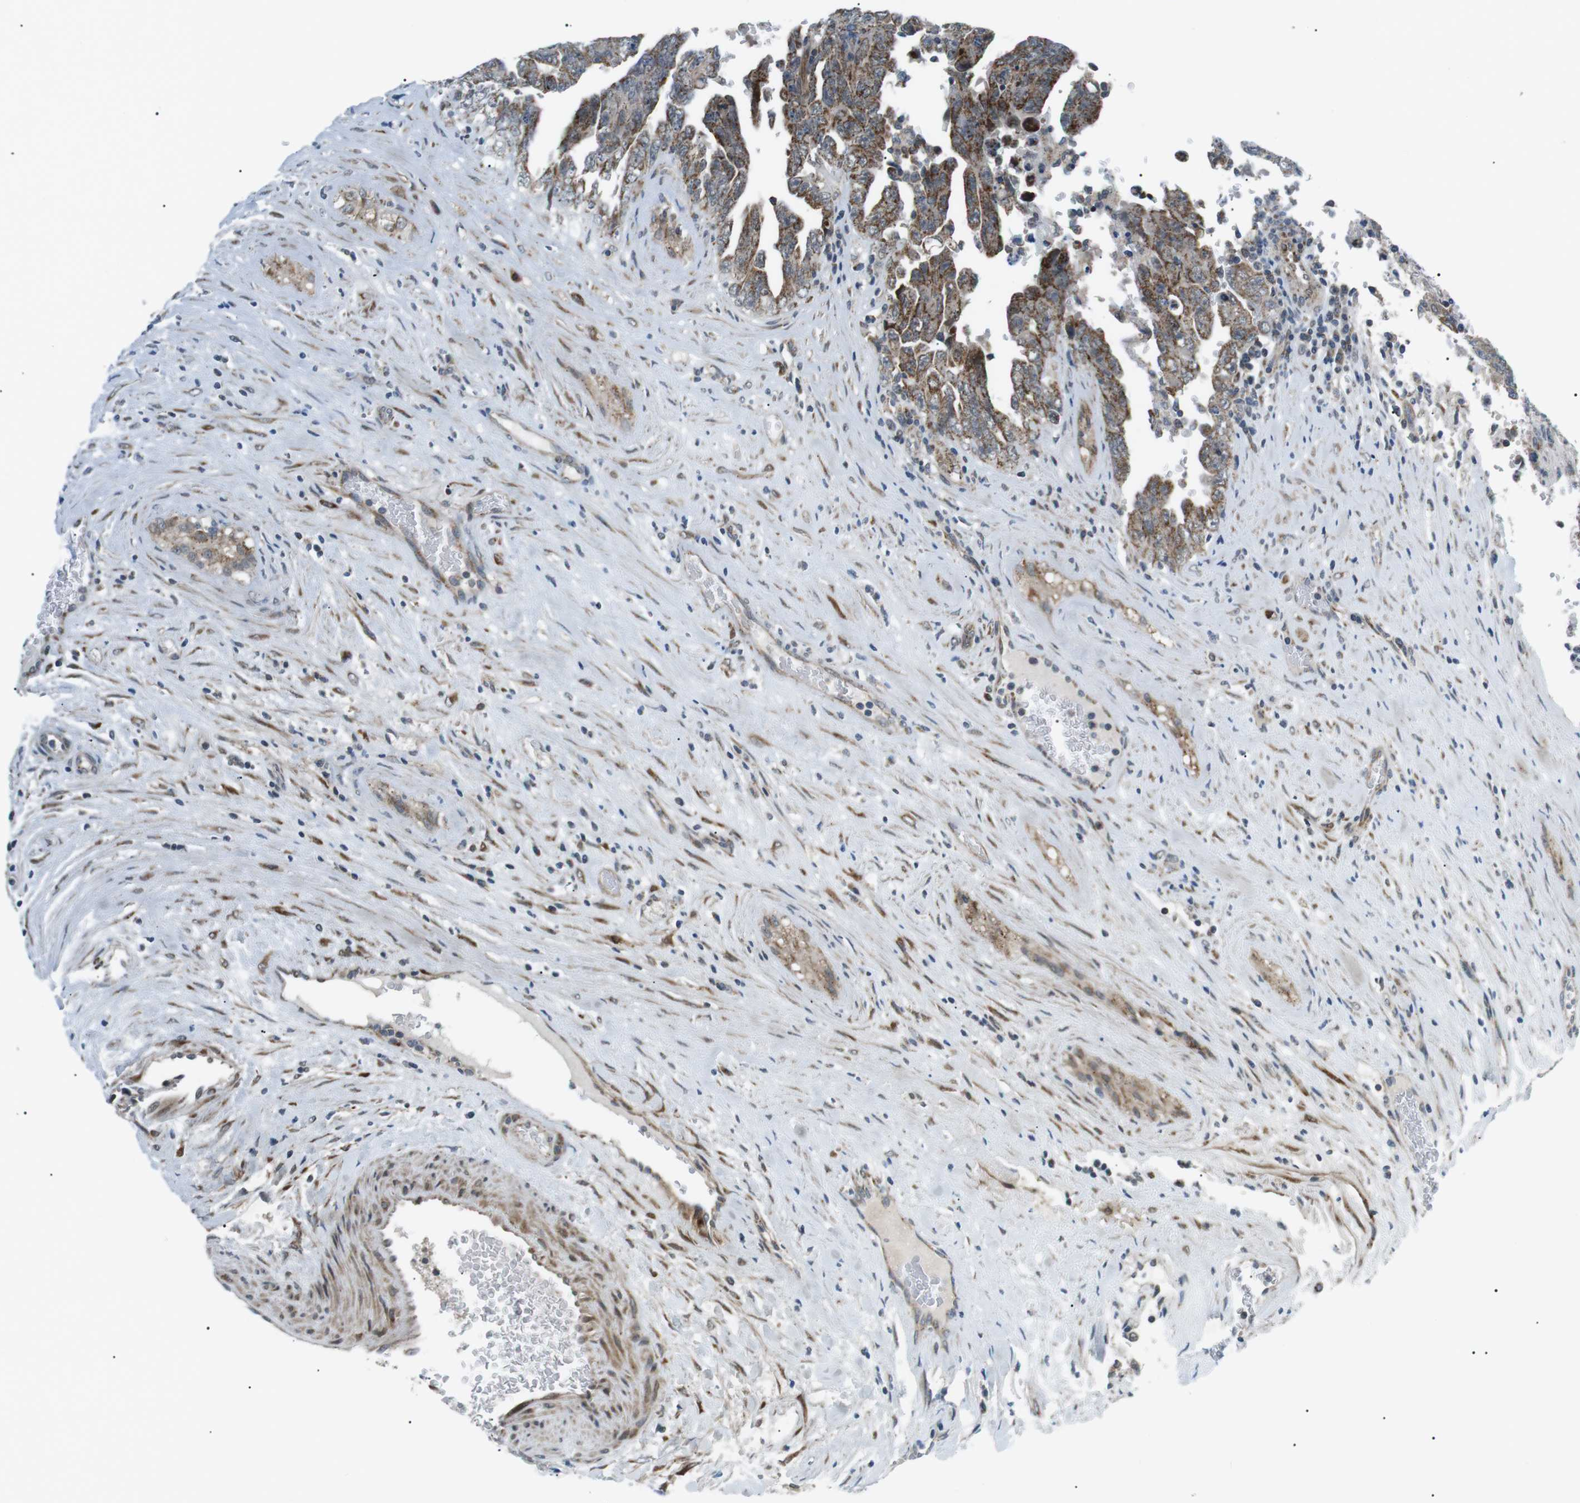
{"staining": {"intensity": "moderate", "quantity": ">75%", "location": "cytoplasmic/membranous"}, "tissue": "testis cancer", "cell_type": "Tumor cells", "image_type": "cancer", "snomed": [{"axis": "morphology", "description": "Carcinoma, Embryonal, NOS"}, {"axis": "topography", "description": "Testis"}], "caption": "Testis cancer tissue reveals moderate cytoplasmic/membranous staining in approximately >75% of tumor cells, visualized by immunohistochemistry.", "gene": "ARID5B", "patient": {"sex": "male", "age": 28}}